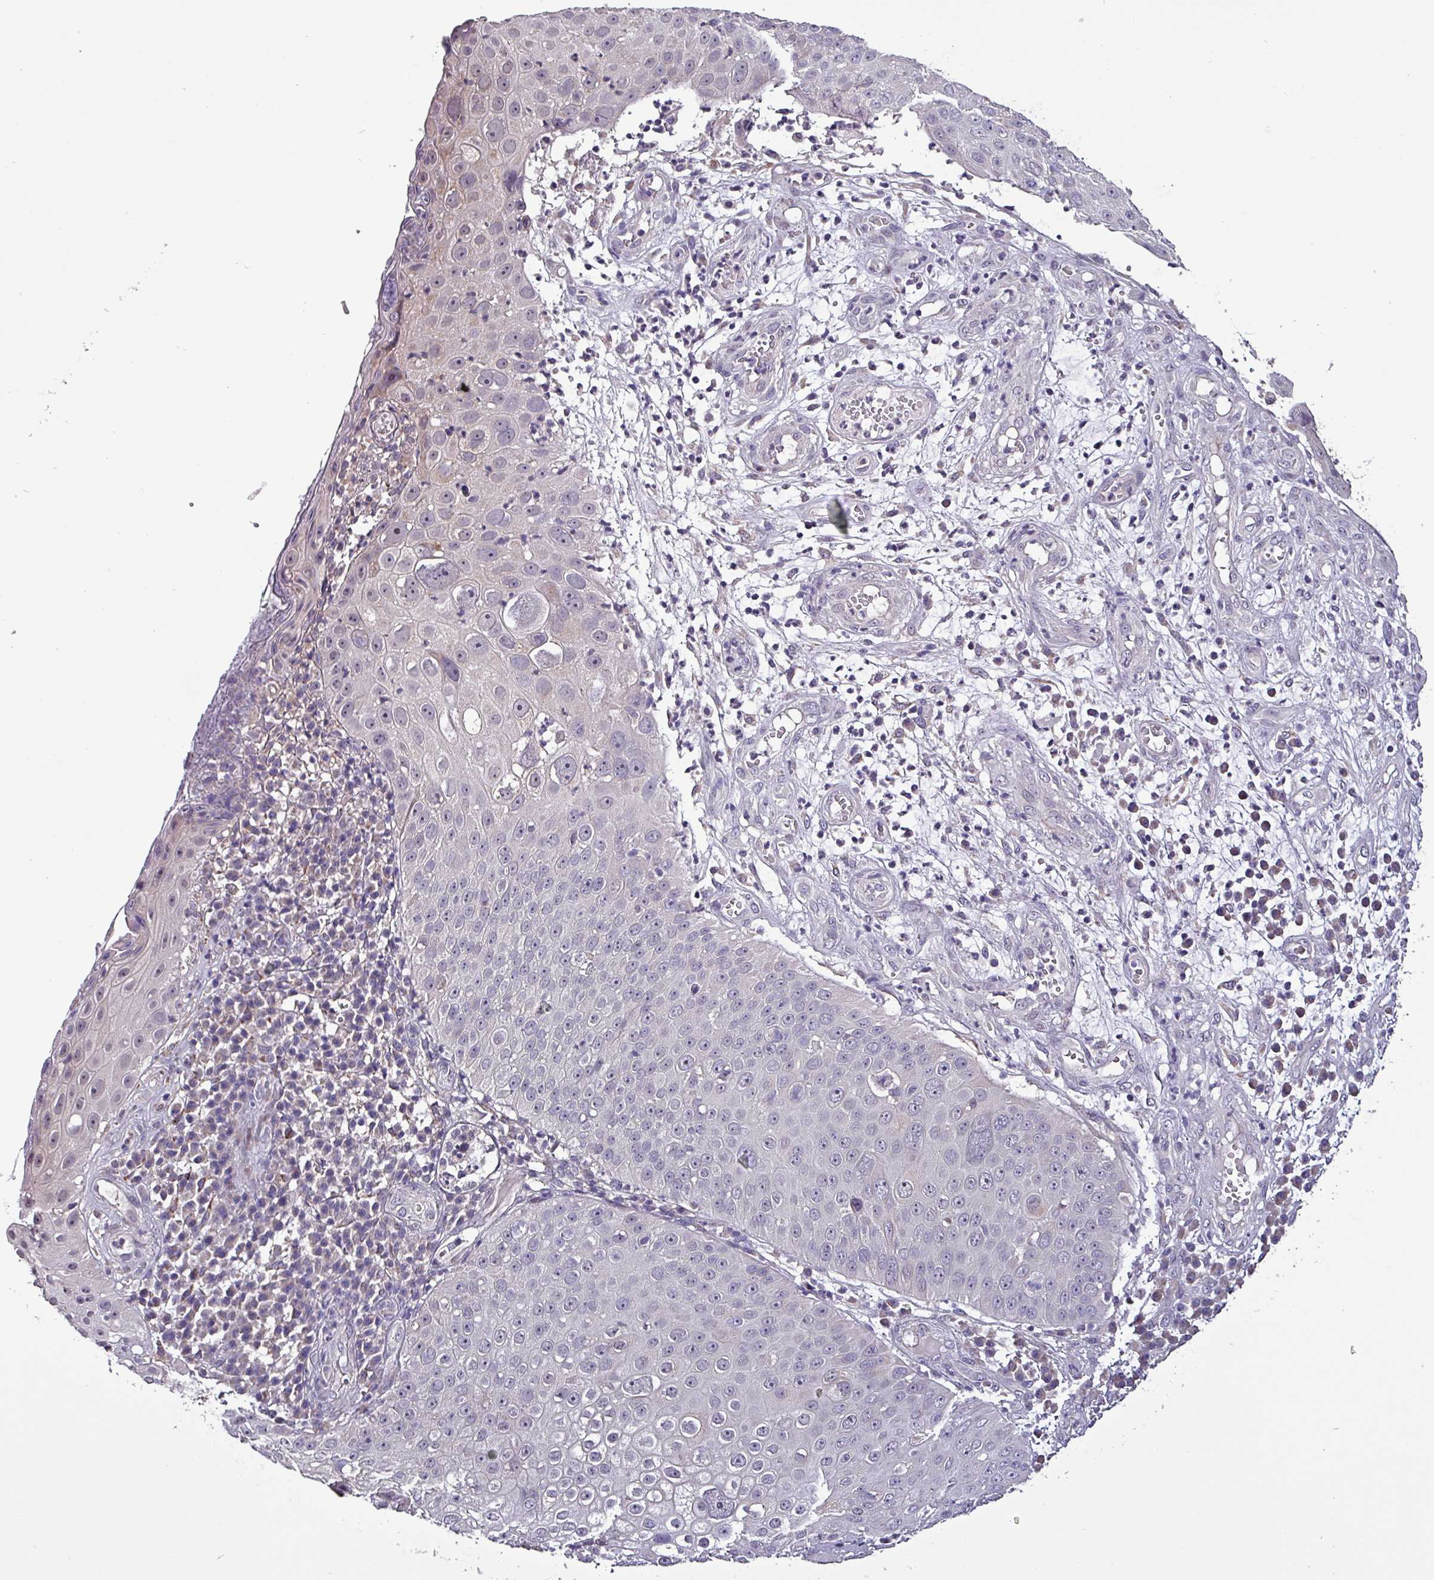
{"staining": {"intensity": "negative", "quantity": "none", "location": "none"}, "tissue": "skin cancer", "cell_type": "Tumor cells", "image_type": "cancer", "snomed": [{"axis": "morphology", "description": "Squamous cell carcinoma, NOS"}, {"axis": "topography", "description": "Skin"}], "caption": "This is an immunohistochemistry image of human skin squamous cell carcinoma. There is no staining in tumor cells.", "gene": "GRAPL", "patient": {"sex": "male", "age": 71}}